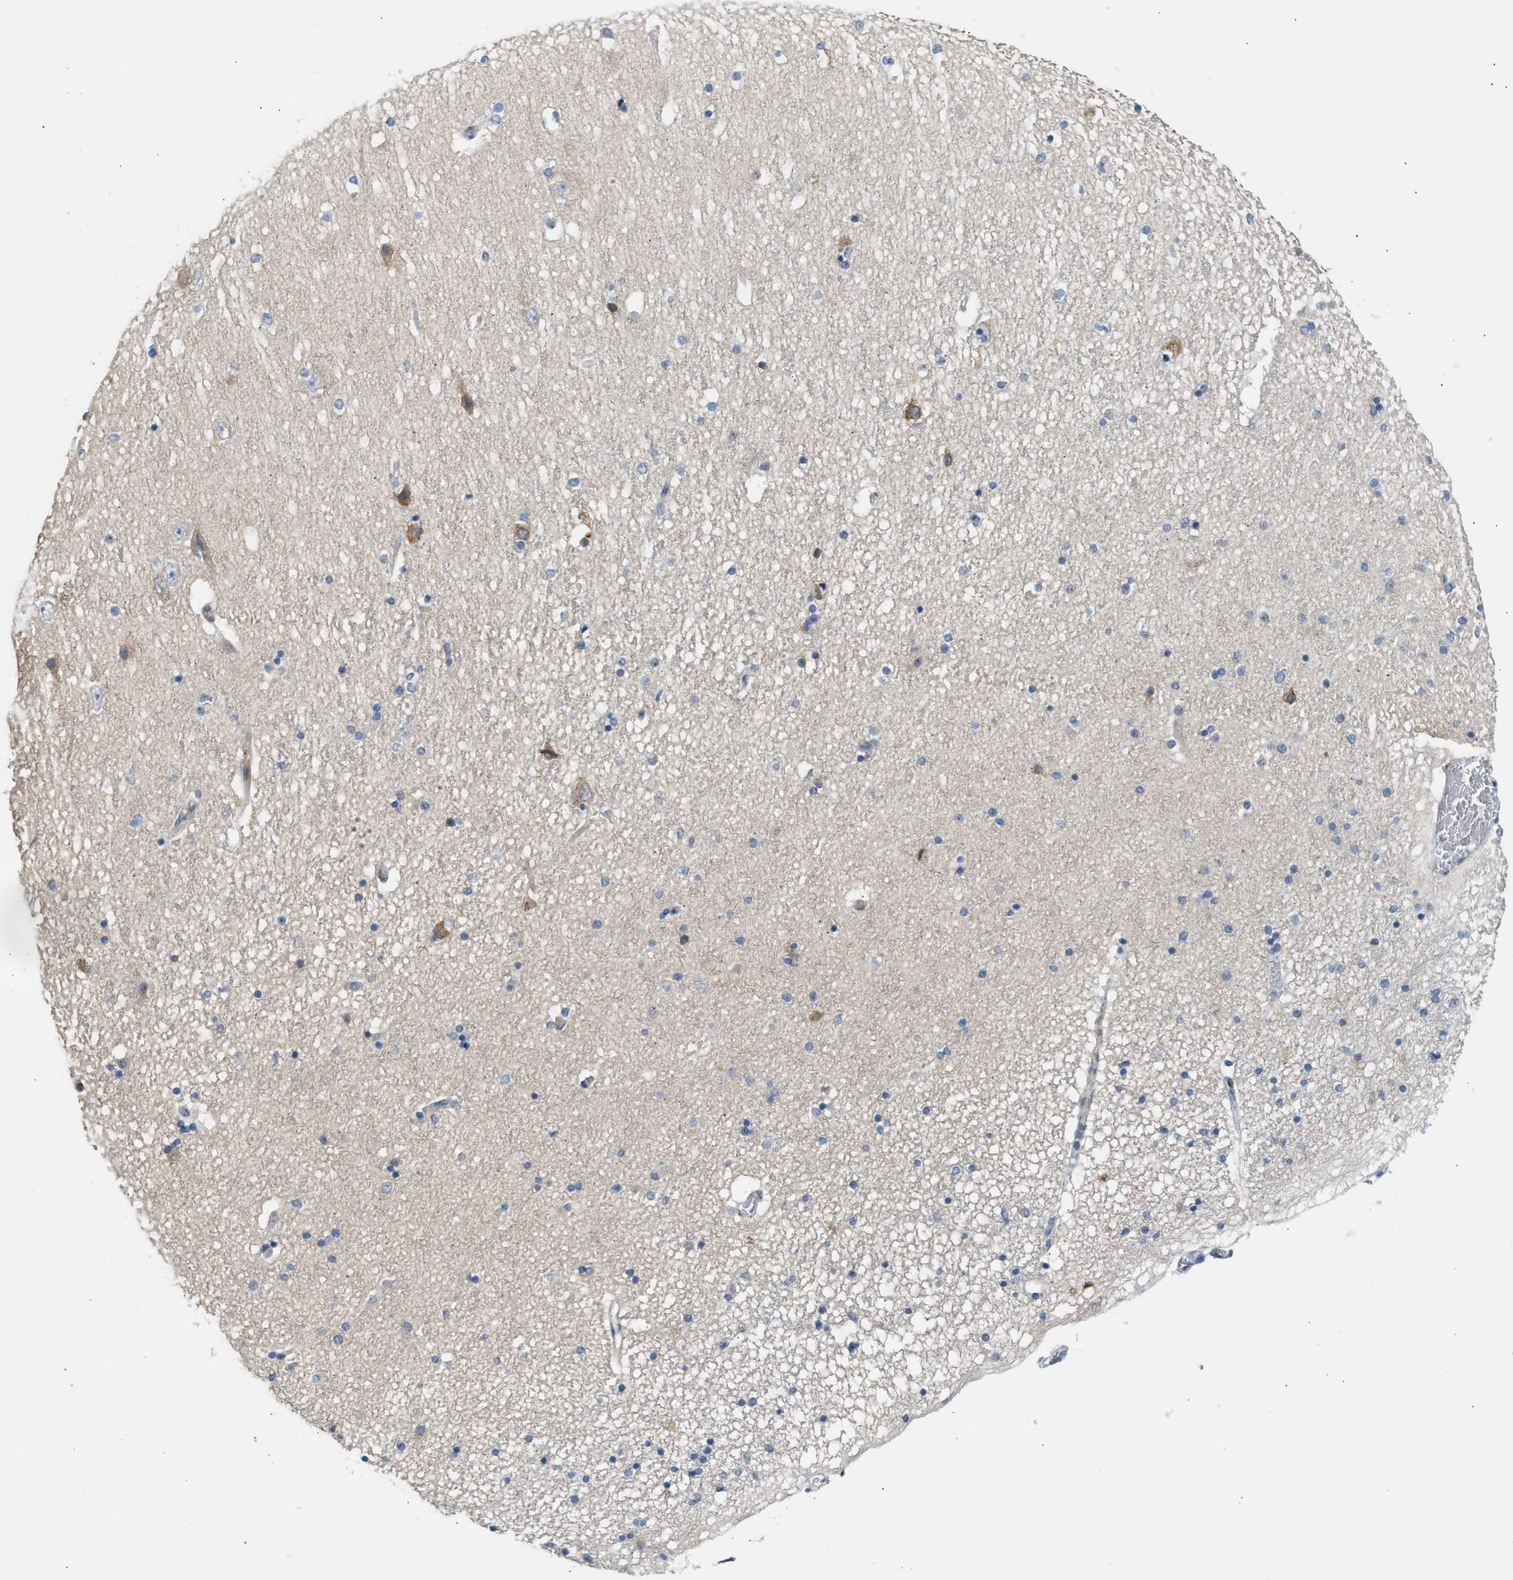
{"staining": {"intensity": "negative", "quantity": "none", "location": "none"}, "tissue": "hippocampus", "cell_type": "Glial cells", "image_type": "normal", "snomed": [{"axis": "morphology", "description": "Normal tissue, NOS"}, {"axis": "topography", "description": "Hippocampus"}], "caption": "DAB immunohistochemical staining of unremarkable human hippocampus reveals no significant staining in glial cells. (Brightfield microscopy of DAB (3,3'-diaminobenzidine) immunohistochemistry at high magnification).", "gene": "KCNC2", "patient": {"sex": "female", "age": 54}}